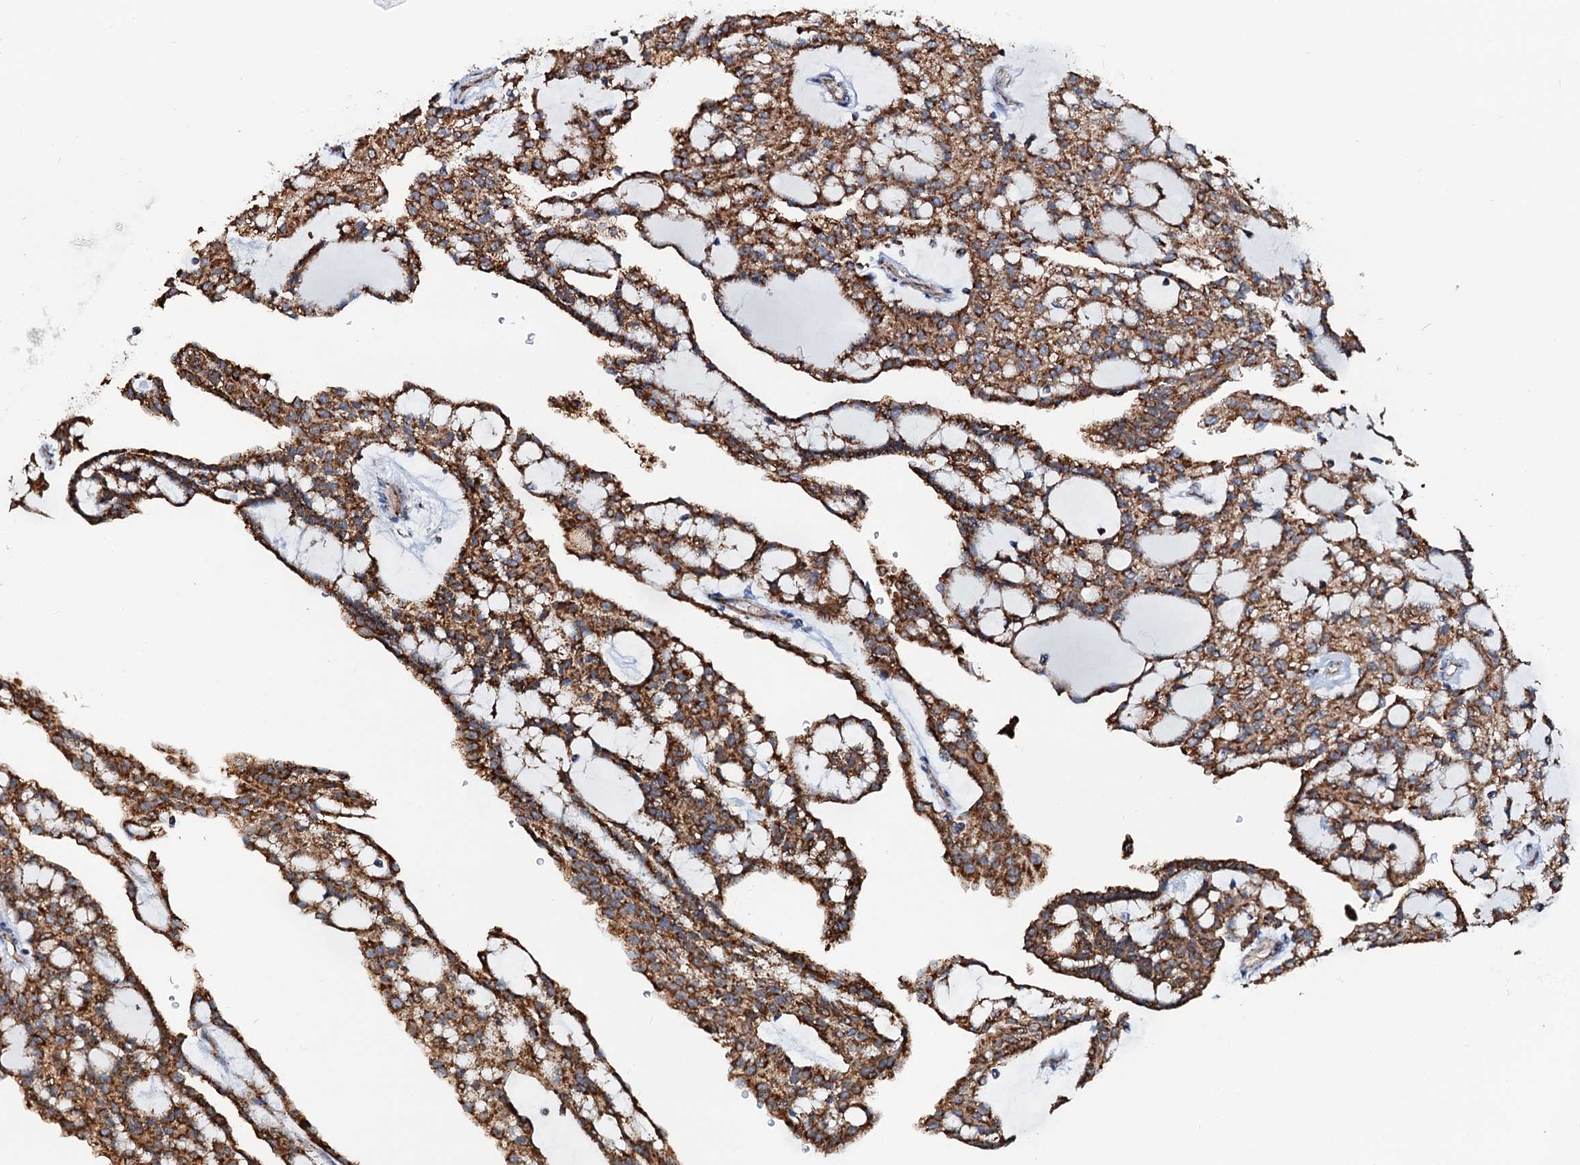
{"staining": {"intensity": "strong", "quantity": ">75%", "location": "cytoplasmic/membranous"}, "tissue": "renal cancer", "cell_type": "Tumor cells", "image_type": "cancer", "snomed": [{"axis": "morphology", "description": "Adenocarcinoma, NOS"}, {"axis": "topography", "description": "Kidney"}], "caption": "Immunohistochemistry micrograph of adenocarcinoma (renal) stained for a protein (brown), which shows high levels of strong cytoplasmic/membranous staining in approximately >75% of tumor cells.", "gene": "AAGAB", "patient": {"sex": "male", "age": 63}}